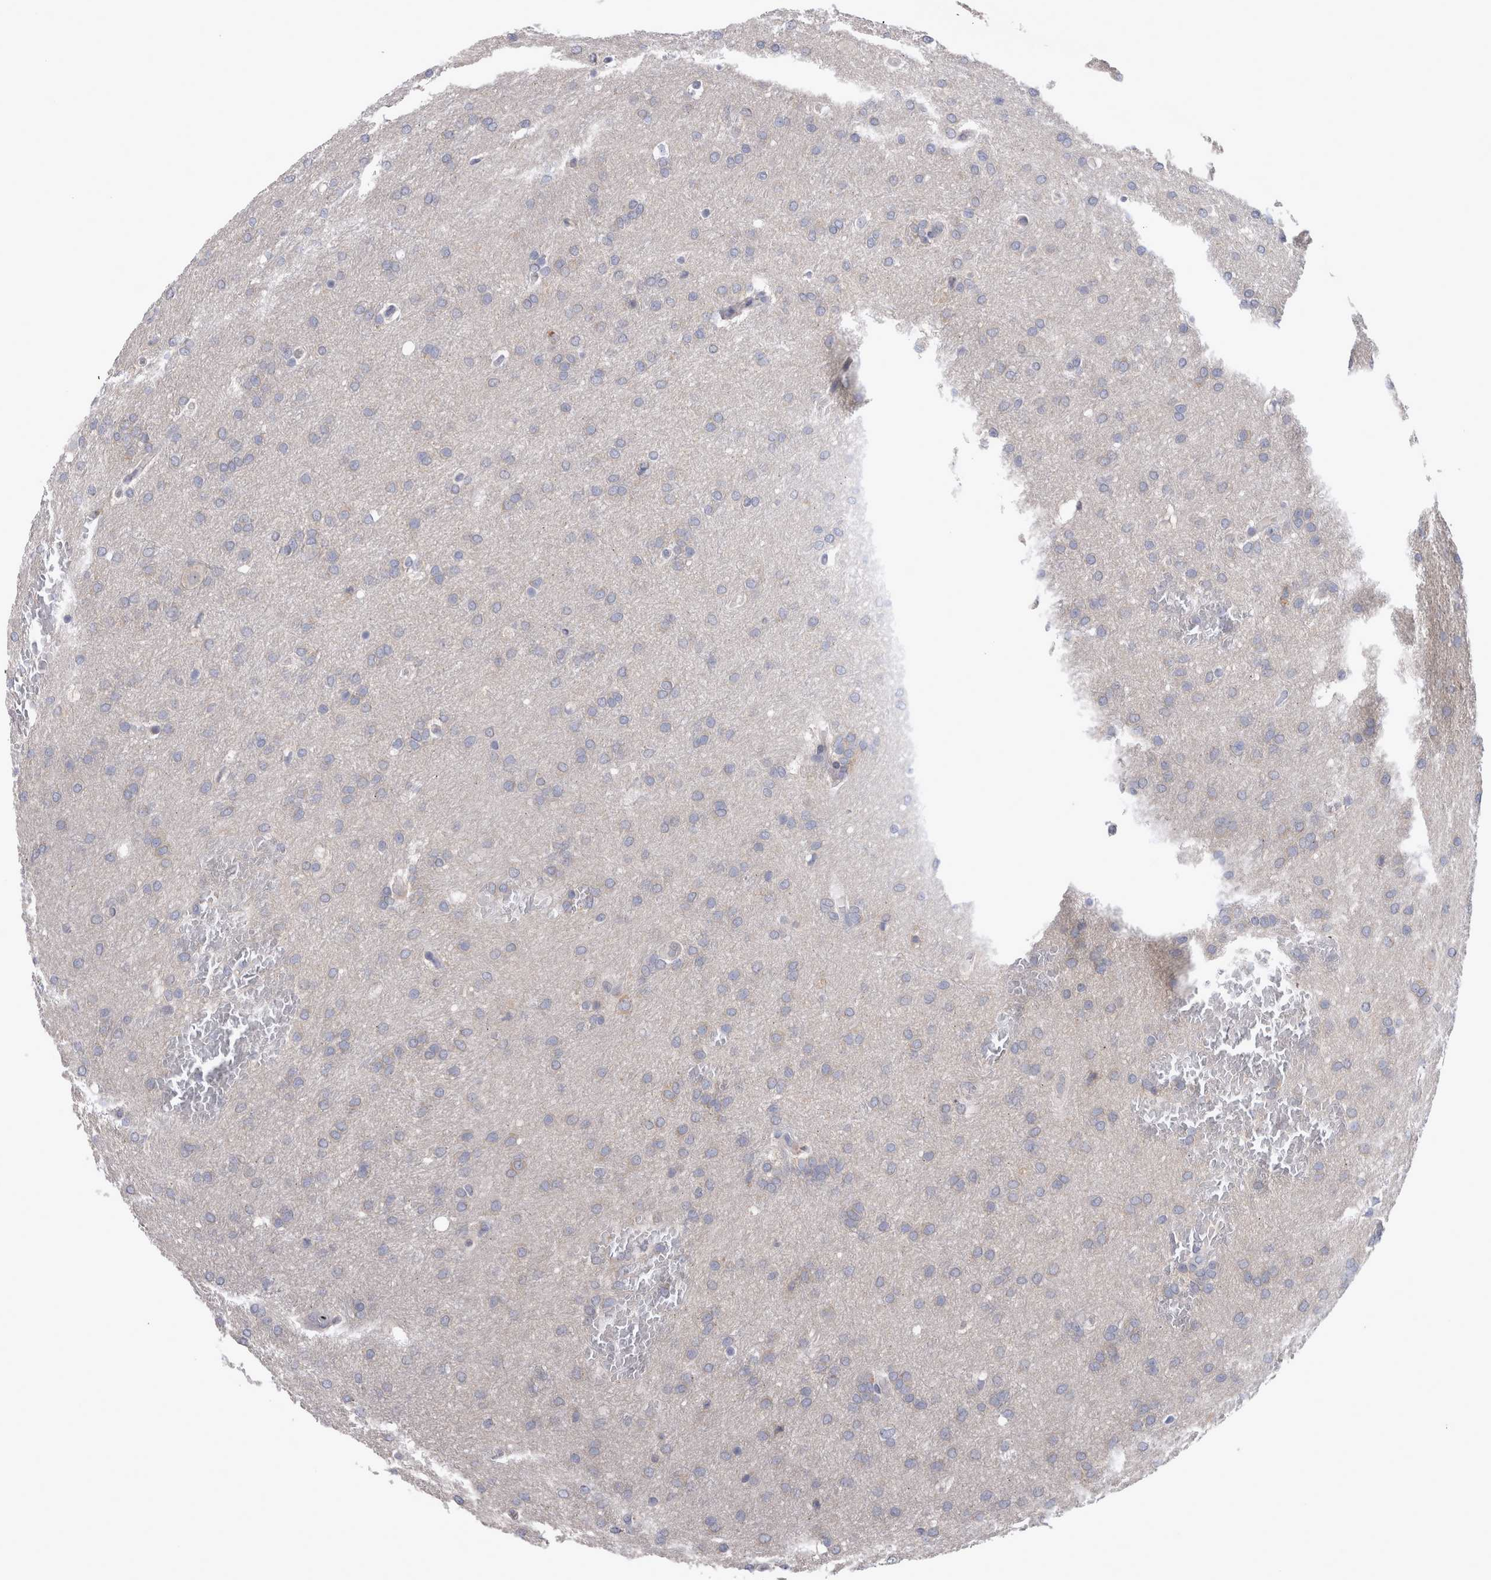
{"staining": {"intensity": "negative", "quantity": "none", "location": "none"}, "tissue": "glioma", "cell_type": "Tumor cells", "image_type": "cancer", "snomed": [{"axis": "morphology", "description": "Glioma, malignant, Low grade"}, {"axis": "topography", "description": "Brain"}], "caption": "Immunohistochemistry micrograph of neoplastic tissue: low-grade glioma (malignant) stained with DAB reveals no significant protein staining in tumor cells. (DAB (3,3'-diaminobenzidine) IHC, high magnification).", "gene": "LRRC40", "patient": {"sex": "female", "age": 37}}